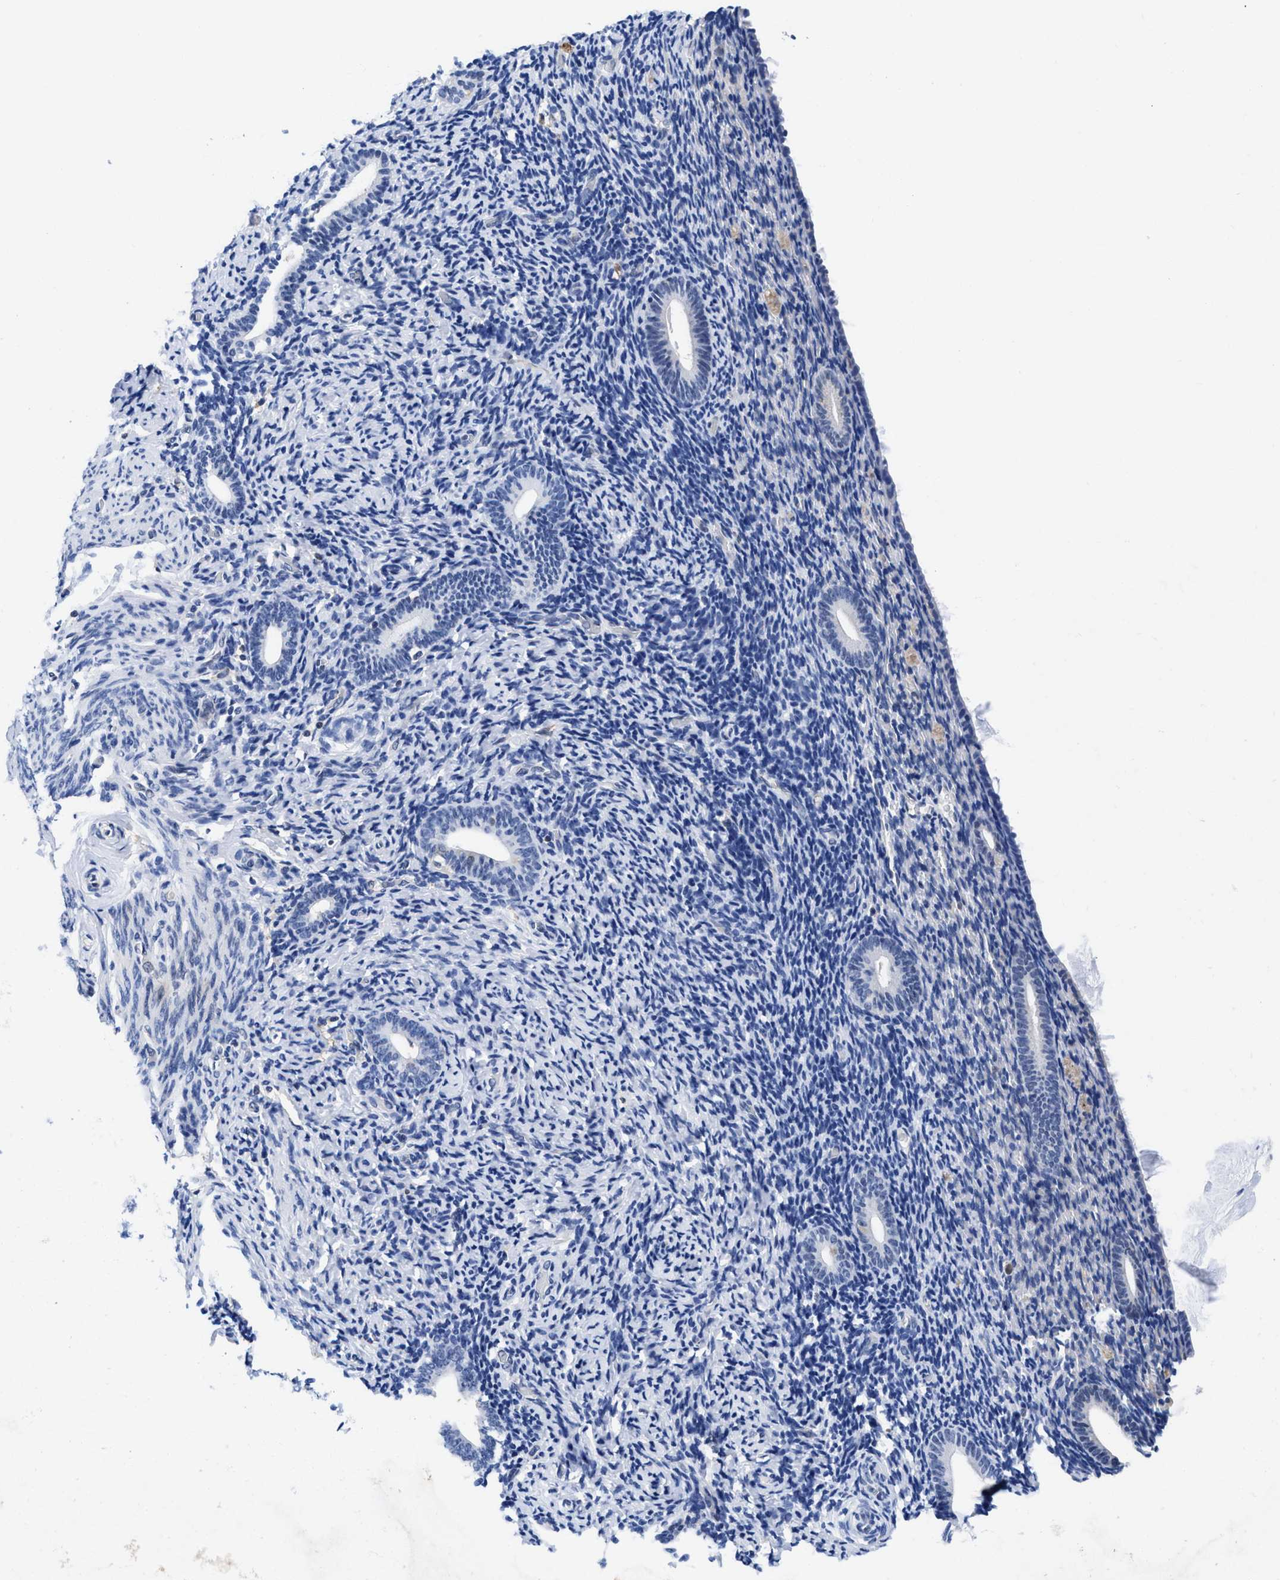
{"staining": {"intensity": "negative", "quantity": "none", "location": "none"}, "tissue": "endometrium", "cell_type": "Cells in endometrial stroma", "image_type": "normal", "snomed": [{"axis": "morphology", "description": "Normal tissue, NOS"}, {"axis": "topography", "description": "Endometrium"}], "caption": "The photomicrograph displays no significant staining in cells in endometrial stroma of endometrium. (DAB (3,3'-diaminobenzidine) immunohistochemistry (IHC) with hematoxylin counter stain).", "gene": "ACLY", "patient": {"sex": "female", "age": 51}}